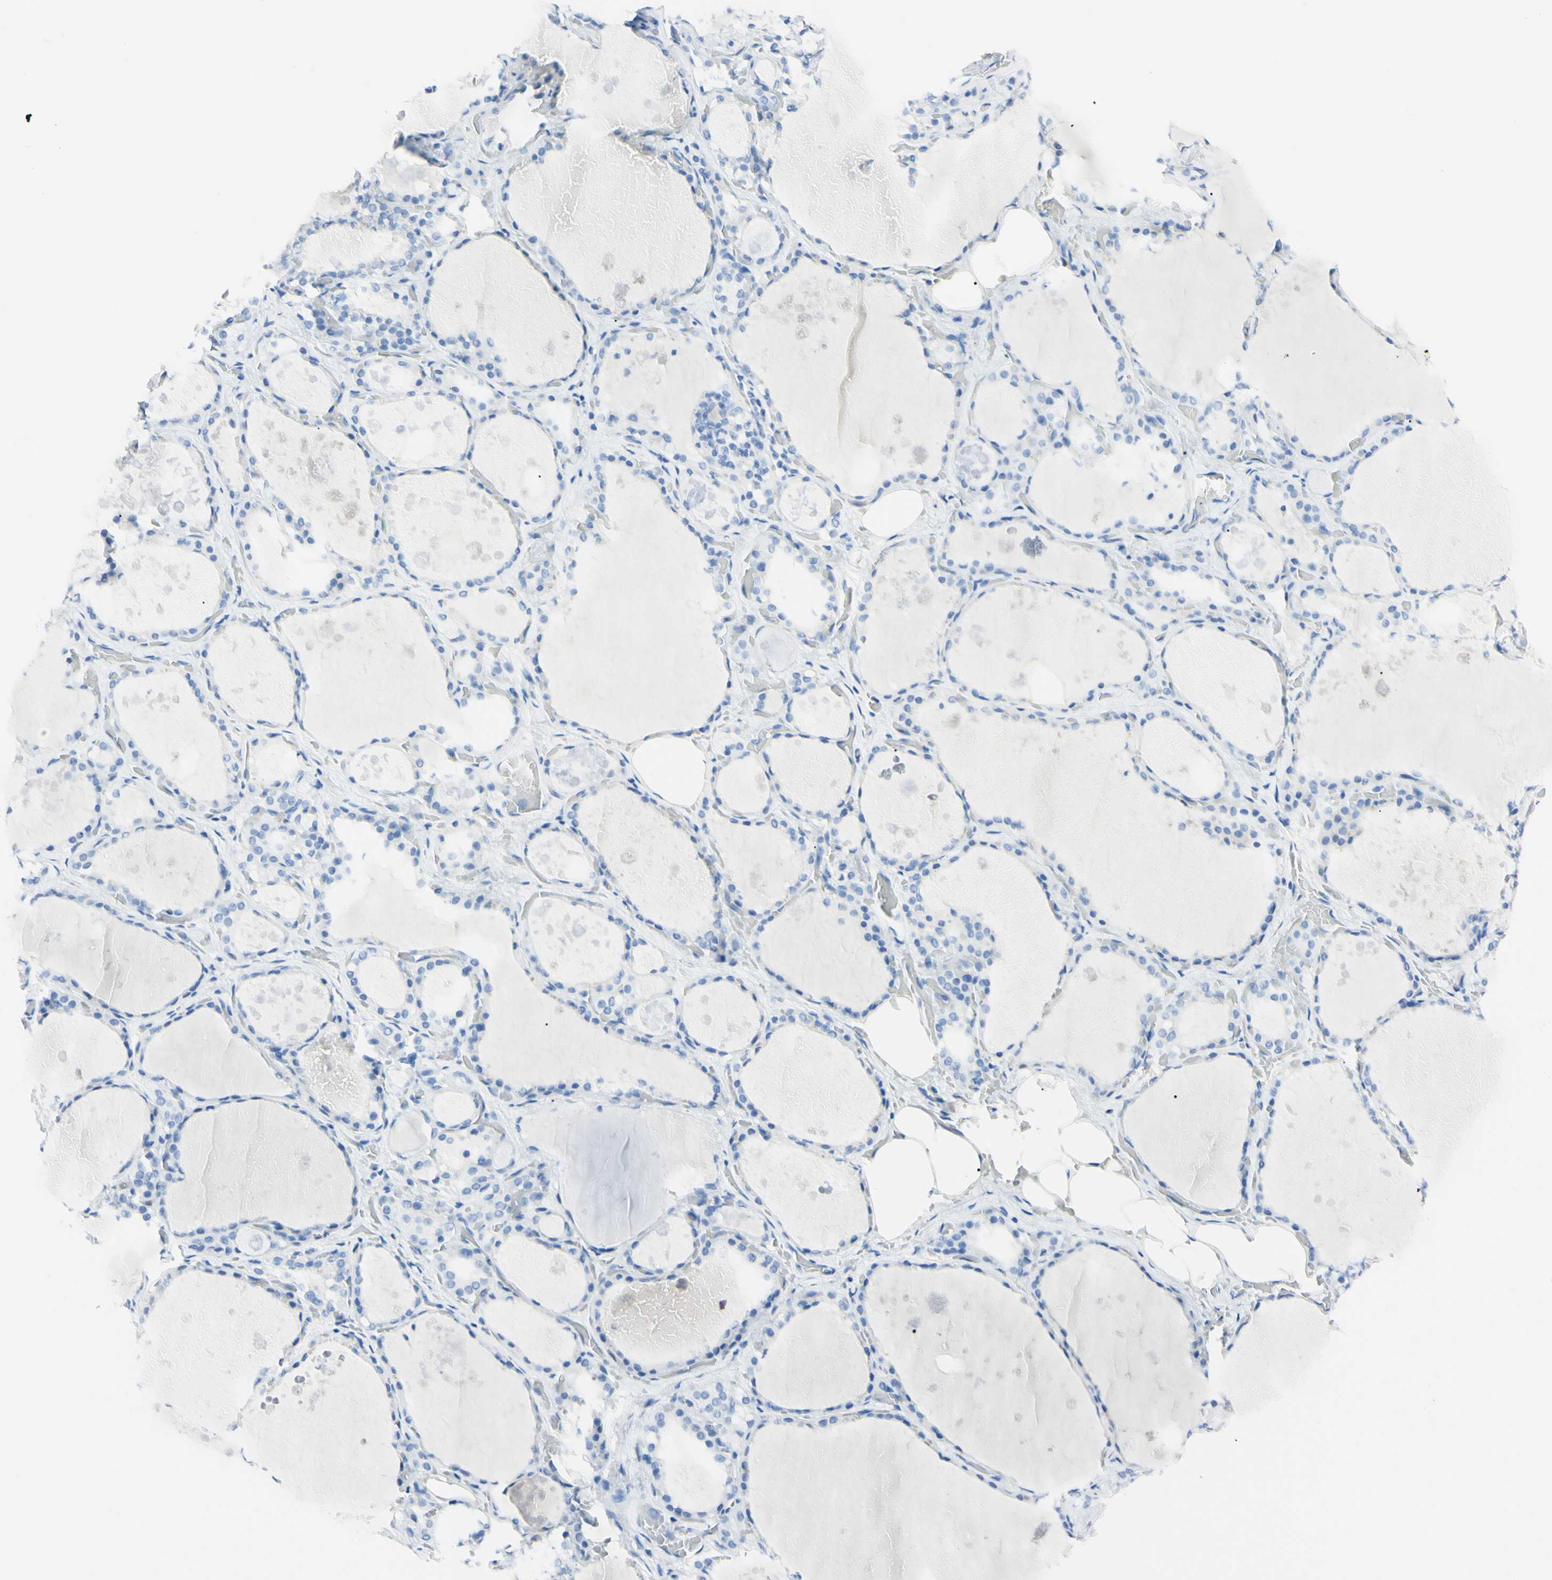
{"staining": {"intensity": "negative", "quantity": "none", "location": "none"}, "tissue": "thyroid gland", "cell_type": "Glandular cells", "image_type": "normal", "snomed": [{"axis": "morphology", "description": "Normal tissue, NOS"}, {"axis": "topography", "description": "Thyroid gland"}], "caption": "The micrograph exhibits no significant positivity in glandular cells of thyroid gland. The staining was performed using DAB (3,3'-diaminobenzidine) to visualize the protein expression in brown, while the nuclei were stained in blue with hematoxylin (Magnification: 20x).", "gene": "FOLH1", "patient": {"sex": "male", "age": 61}}